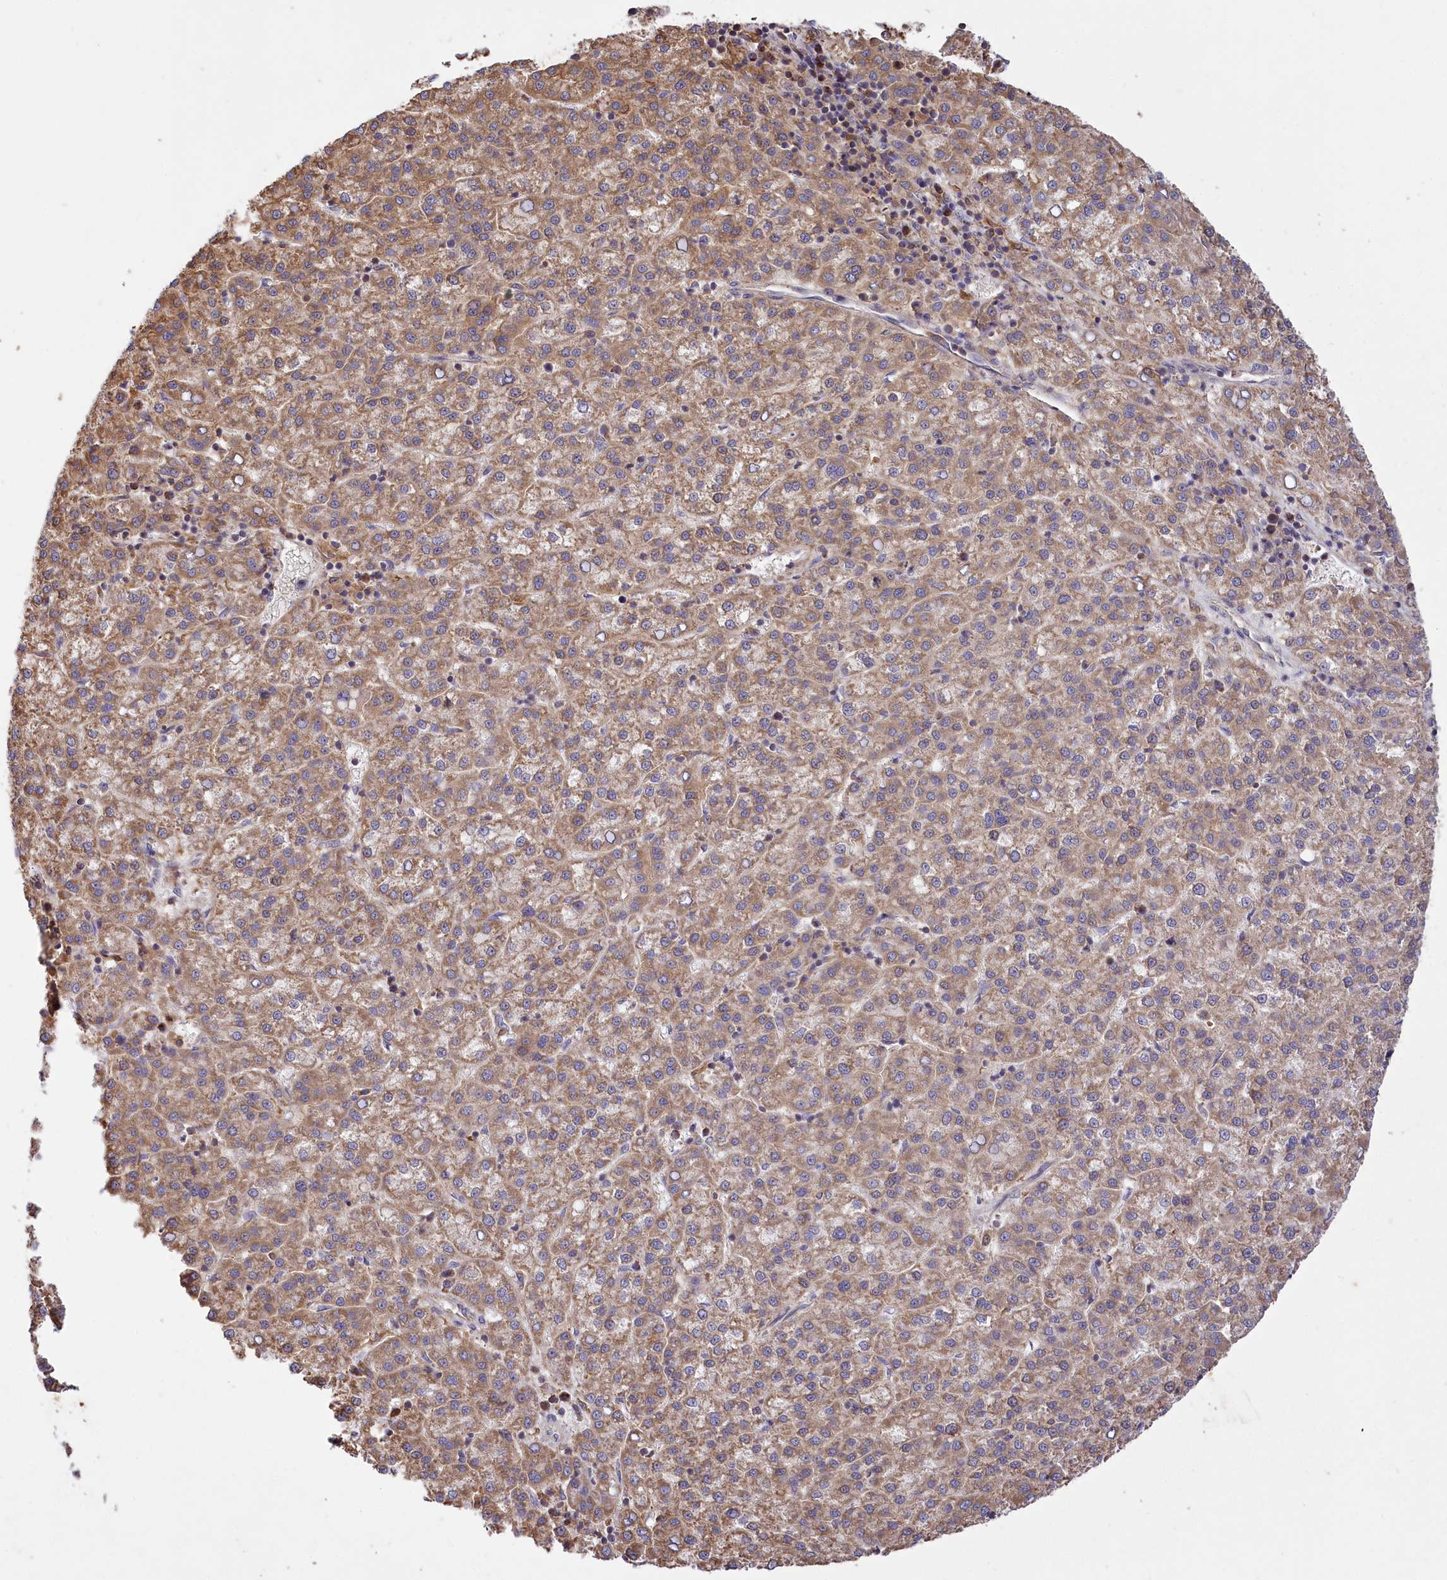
{"staining": {"intensity": "moderate", "quantity": ">75%", "location": "cytoplasmic/membranous"}, "tissue": "liver cancer", "cell_type": "Tumor cells", "image_type": "cancer", "snomed": [{"axis": "morphology", "description": "Carcinoma, Hepatocellular, NOS"}, {"axis": "topography", "description": "Liver"}], "caption": "Protein positivity by immunohistochemistry (IHC) exhibits moderate cytoplasmic/membranous positivity in about >75% of tumor cells in liver cancer.", "gene": "CARD19", "patient": {"sex": "female", "age": 58}}